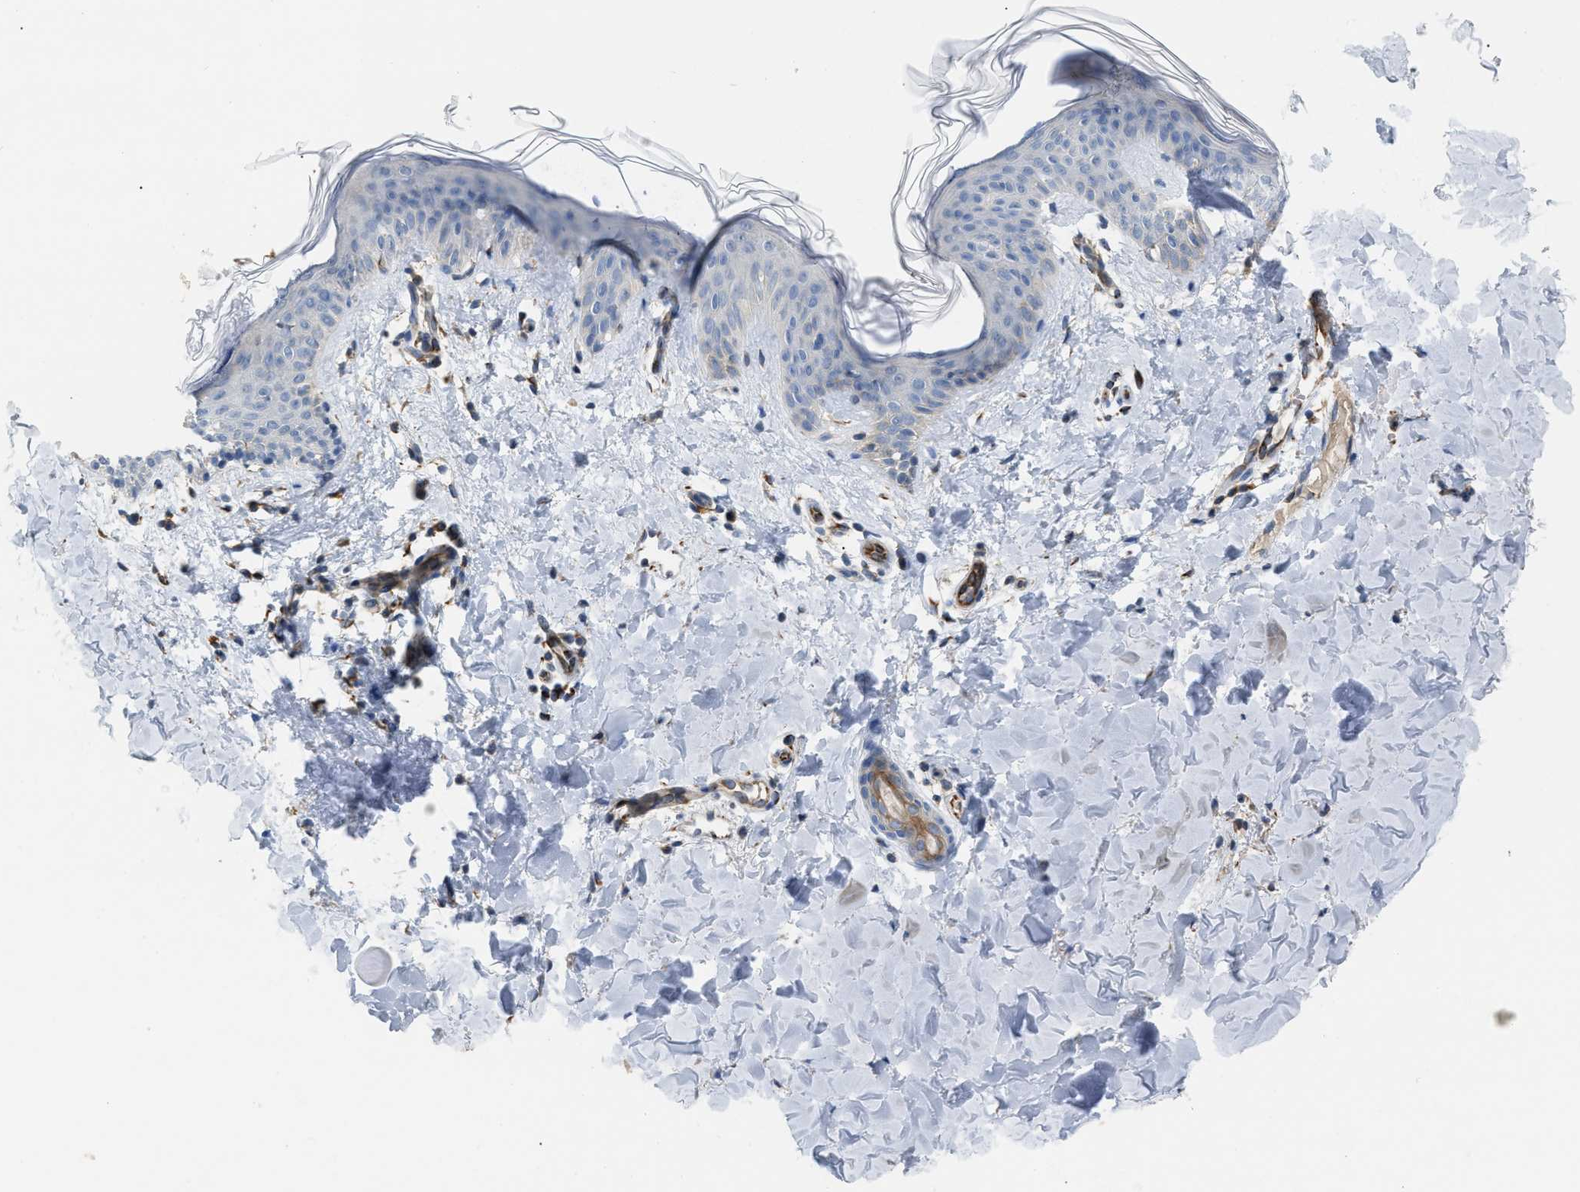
{"staining": {"intensity": "weak", "quantity": ">75%", "location": "cytoplasmic/membranous"}, "tissue": "skin", "cell_type": "Fibroblasts", "image_type": "normal", "snomed": [{"axis": "morphology", "description": "Normal tissue, NOS"}, {"axis": "topography", "description": "Skin"}], "caption": "Immunohistochemistry histopathology image of normal skin: skin stained using IHC displays low levels of weak protein expression localized specifically in the cytoplasmic/membranous of fibroblasts, appearing as a cytoplasmic/membranous brown color.", "gene": "DHX58", "patient": {"sex": "female", "age": 17}}